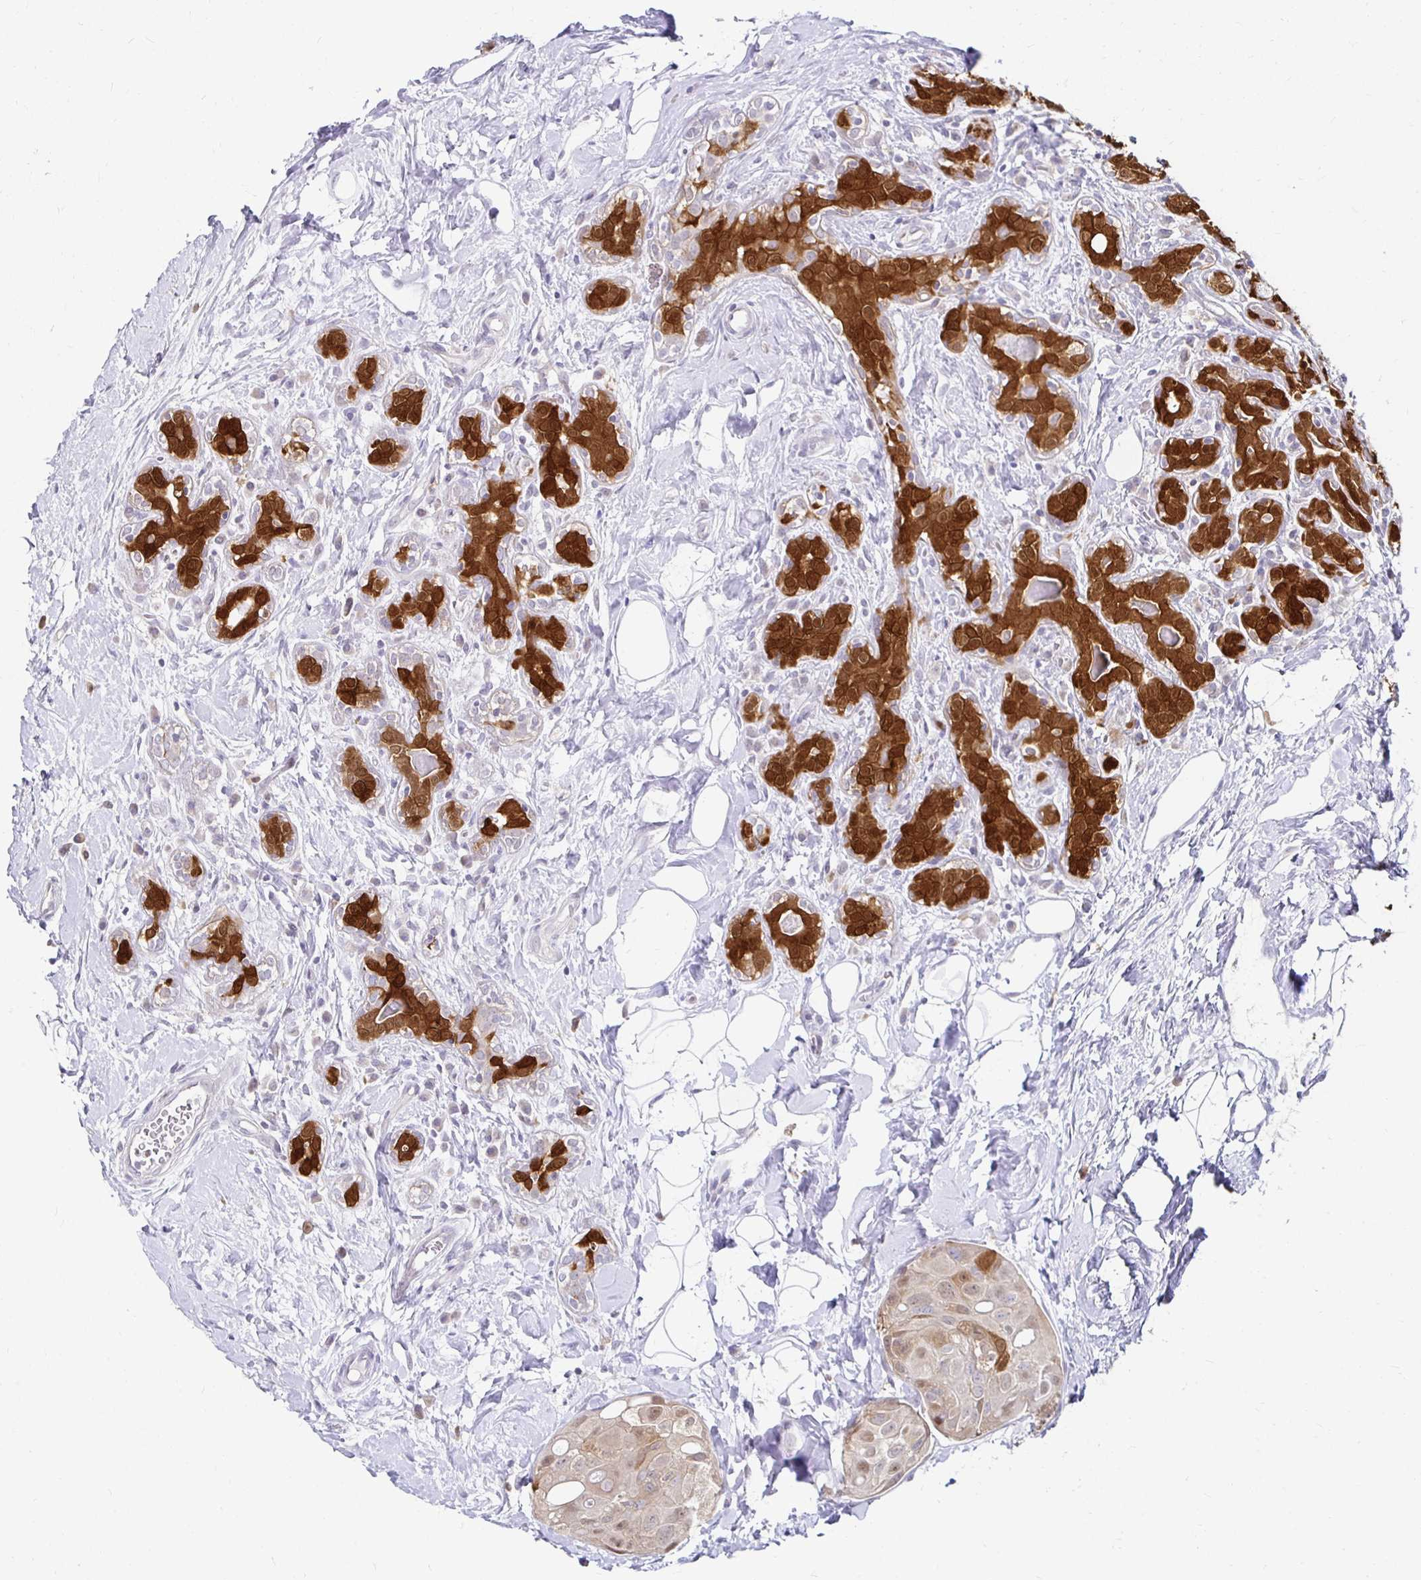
{"staining": {"intensity": "moderate", "quantity": "25%-75%", "location": "cytoplasmic/membranous"}, "tissue": "breast cancer", "cell_type": "Tumor cells", "image_type": "cancer", "snomed": [{"axis": "morphology", "description": "Duct carcinoma"}, {"axis": "topography", "description": "Breast"}], "caption": "An image showing moderate cytoplasmic/membranous positivity in about 25%-75% of tumor cells in breast cancer, as visualized by brown immunohistochemical staining.", "gene": "PADI2", "patient": {"sex": "female", "age": 43}}